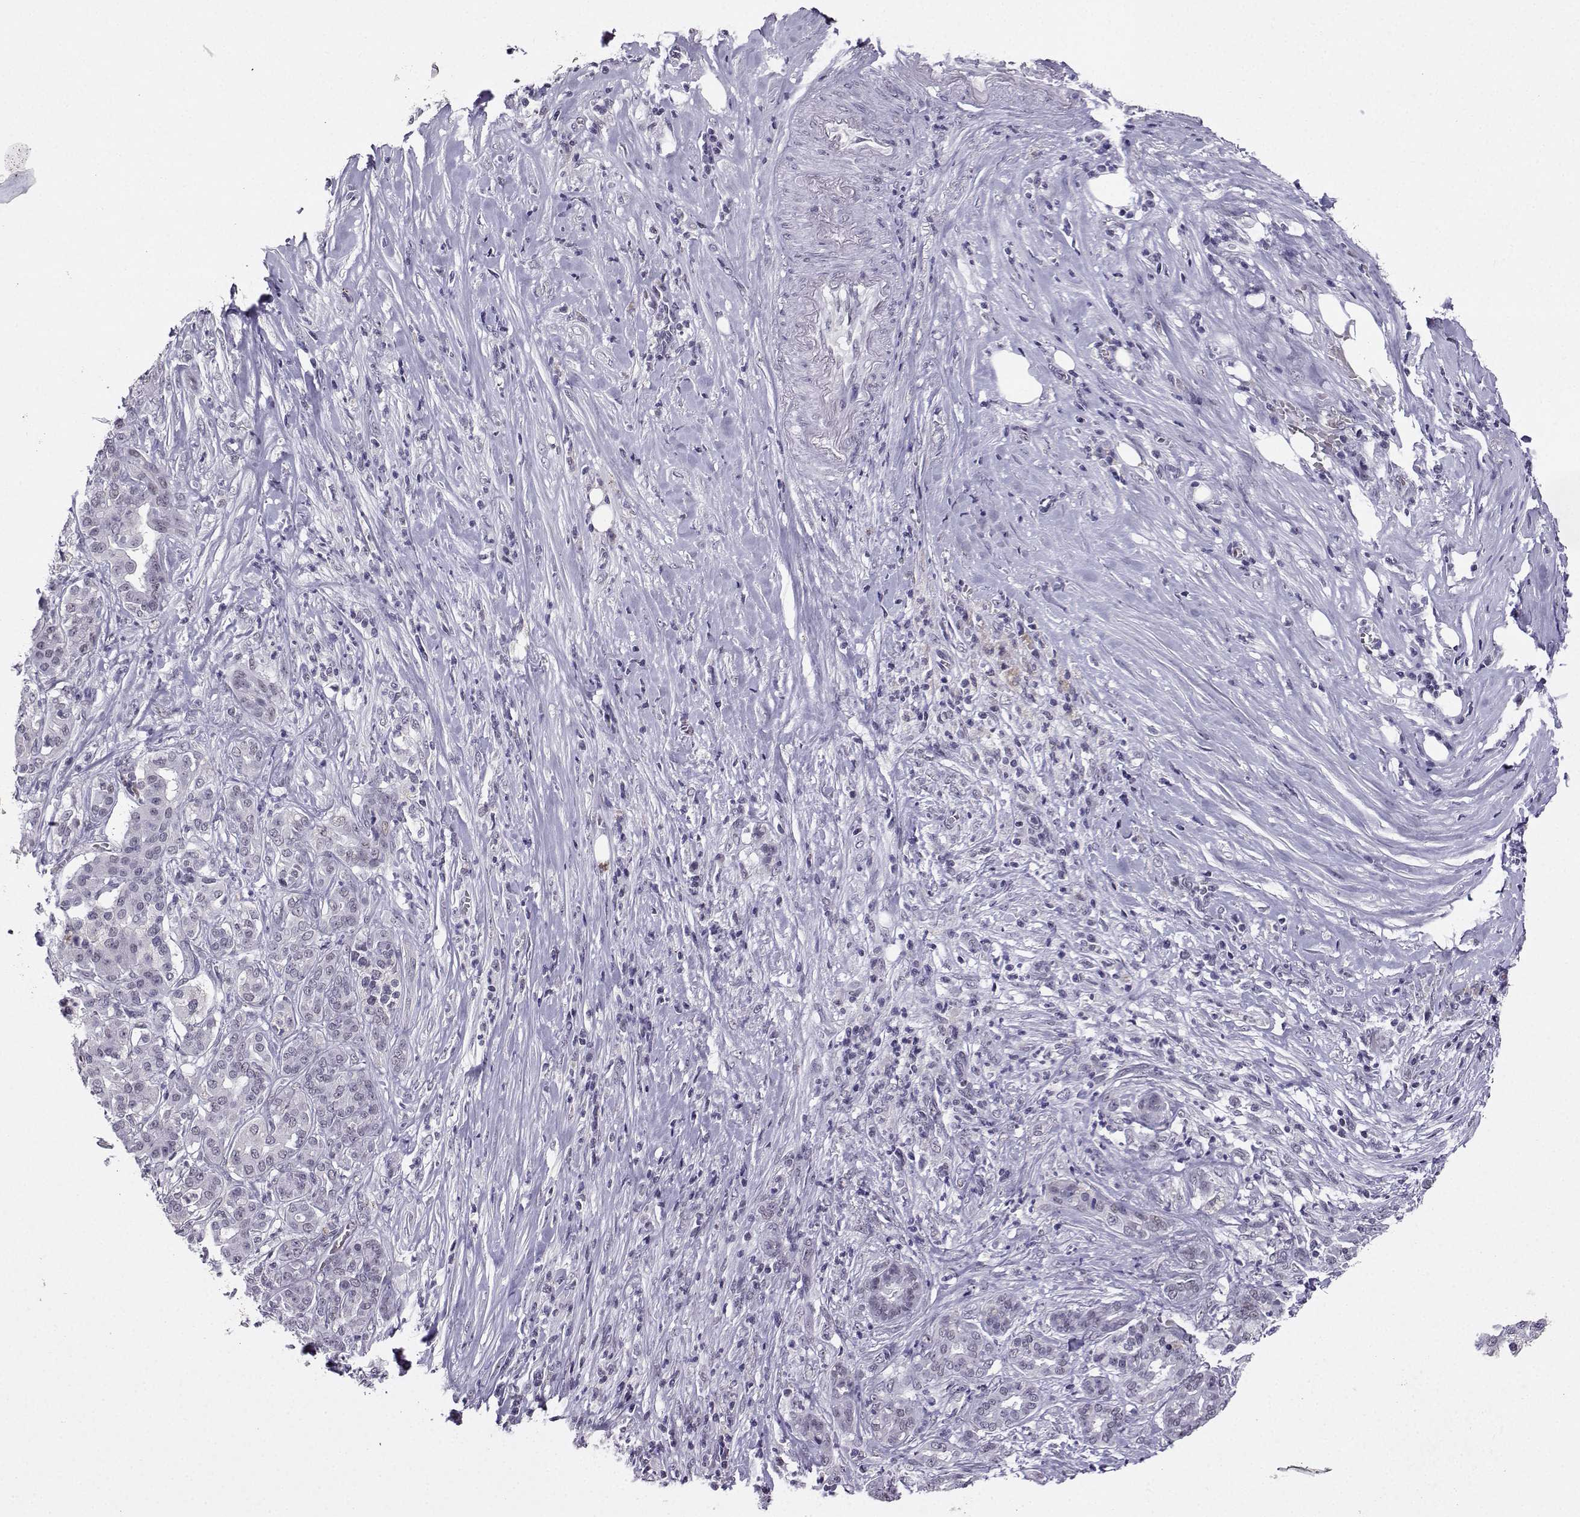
{"staining": {"intensity": "negative", "quantity": "none", "location": "none"}, "tissue": "pancreatic cancer", "cell_type": "Tumor cells", "image_type": "cancer", "snomed": [{"axis": "morphology", "description": "Adenocarcinoma, NOS"}, {"axis": "topography", "description": "Pancreas"}], "caption": "Pancreatic cancer stained for a protein using immunohistochemistry exhibits no positivity tumor cells.", "gene": "LRFN2", "patient": {"sex": "male", "age": 57}}